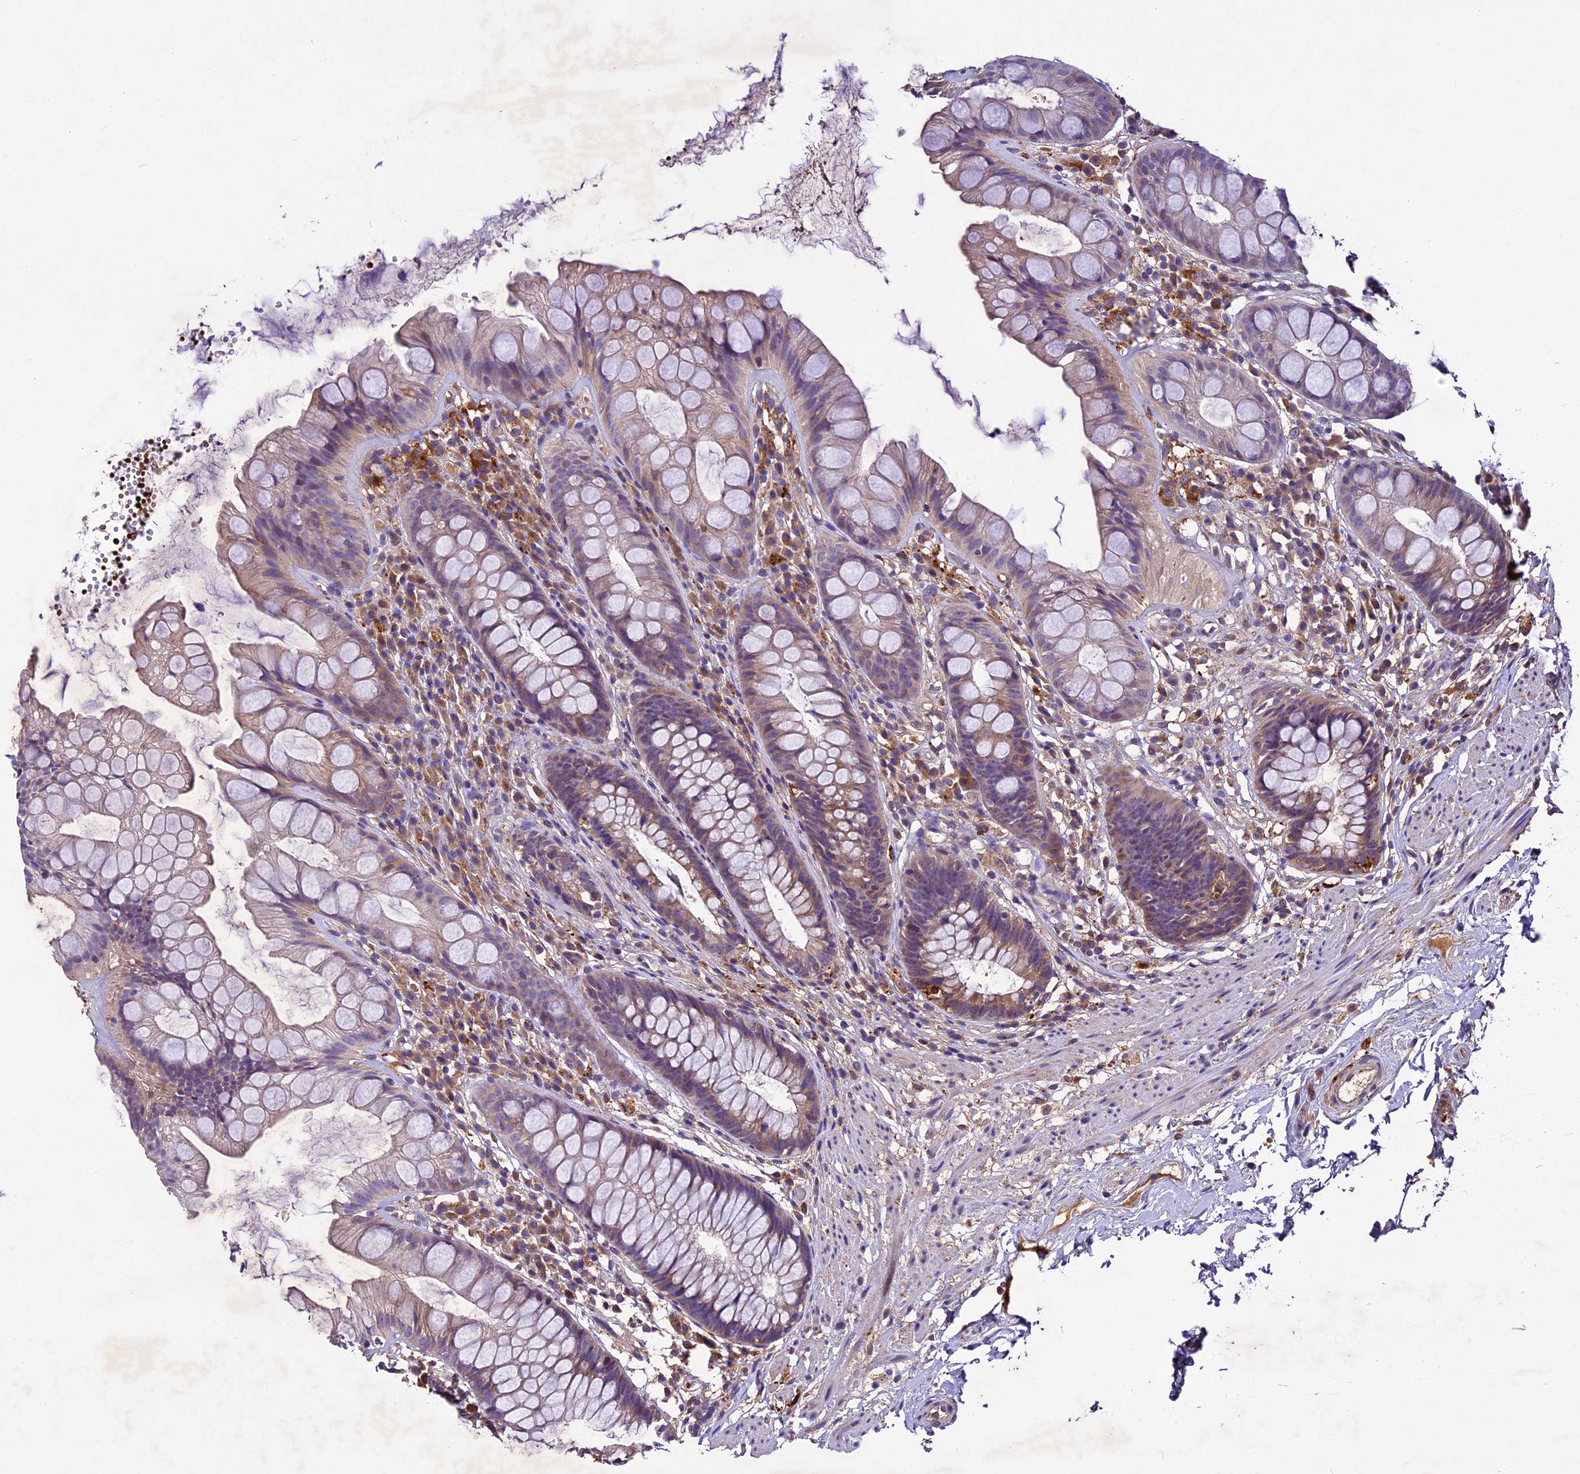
{"staining": {"intensity": "weak", "quantity": "25%-75%", "location": "cytoplasmic/membranous"}, "tissue": "rectum", "cell_type": "Glandular cells", "image_type": "normal", "snomed": [{"axis": "morphology", "description": "Normal tissue, NOS"}, {"axis": "topography", "description": "Rectum"}], "caption": "Immunohistochemical staining of benign rectum displays 25%-75% levels of weak cytoplasmic/membranous protein expression in about 25%-75% of glandular cells. (brown staining indicates protein expression, while blue staining denotes nuclei).", "gene": "CILP2", "patient": {"sex": "male", "age": 74}}